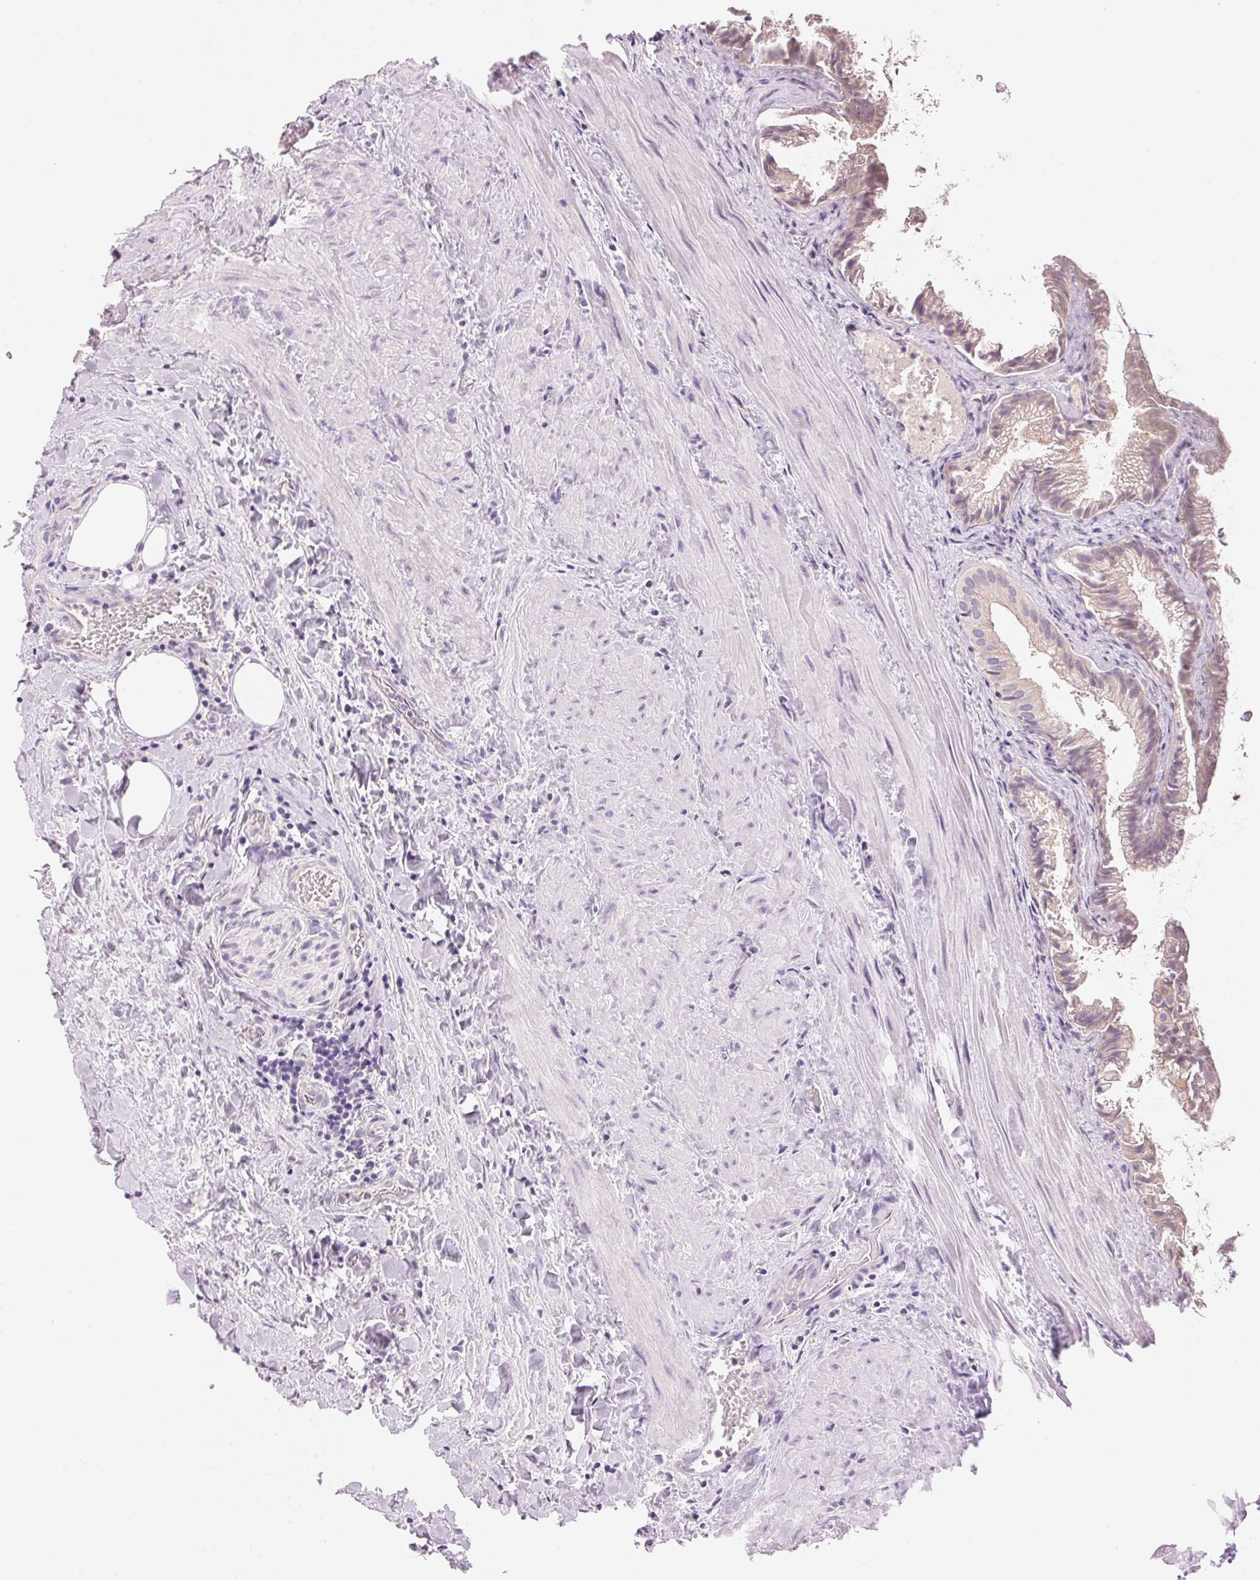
{"staining": {"intensity": "weak", "quantity": "25%-75%", "location": "cytoplasmic/membranous"}, "tissue": "gallbladder", "cell_type": "Glandular cells", "image_type": "normal", "snomed": [{"axis": "morphology", "description": "Normal tissue, NOS"}, {"axis": "topography", "description": "Gallbladder"}], "caption": "A brown stain highlights weak cytoplasmic/membranous positivity of a protein in glandular cells of unremarkable gallbladder.", "gene": "HSD17B2", "patient": {"sex": "male", "age": 70}}